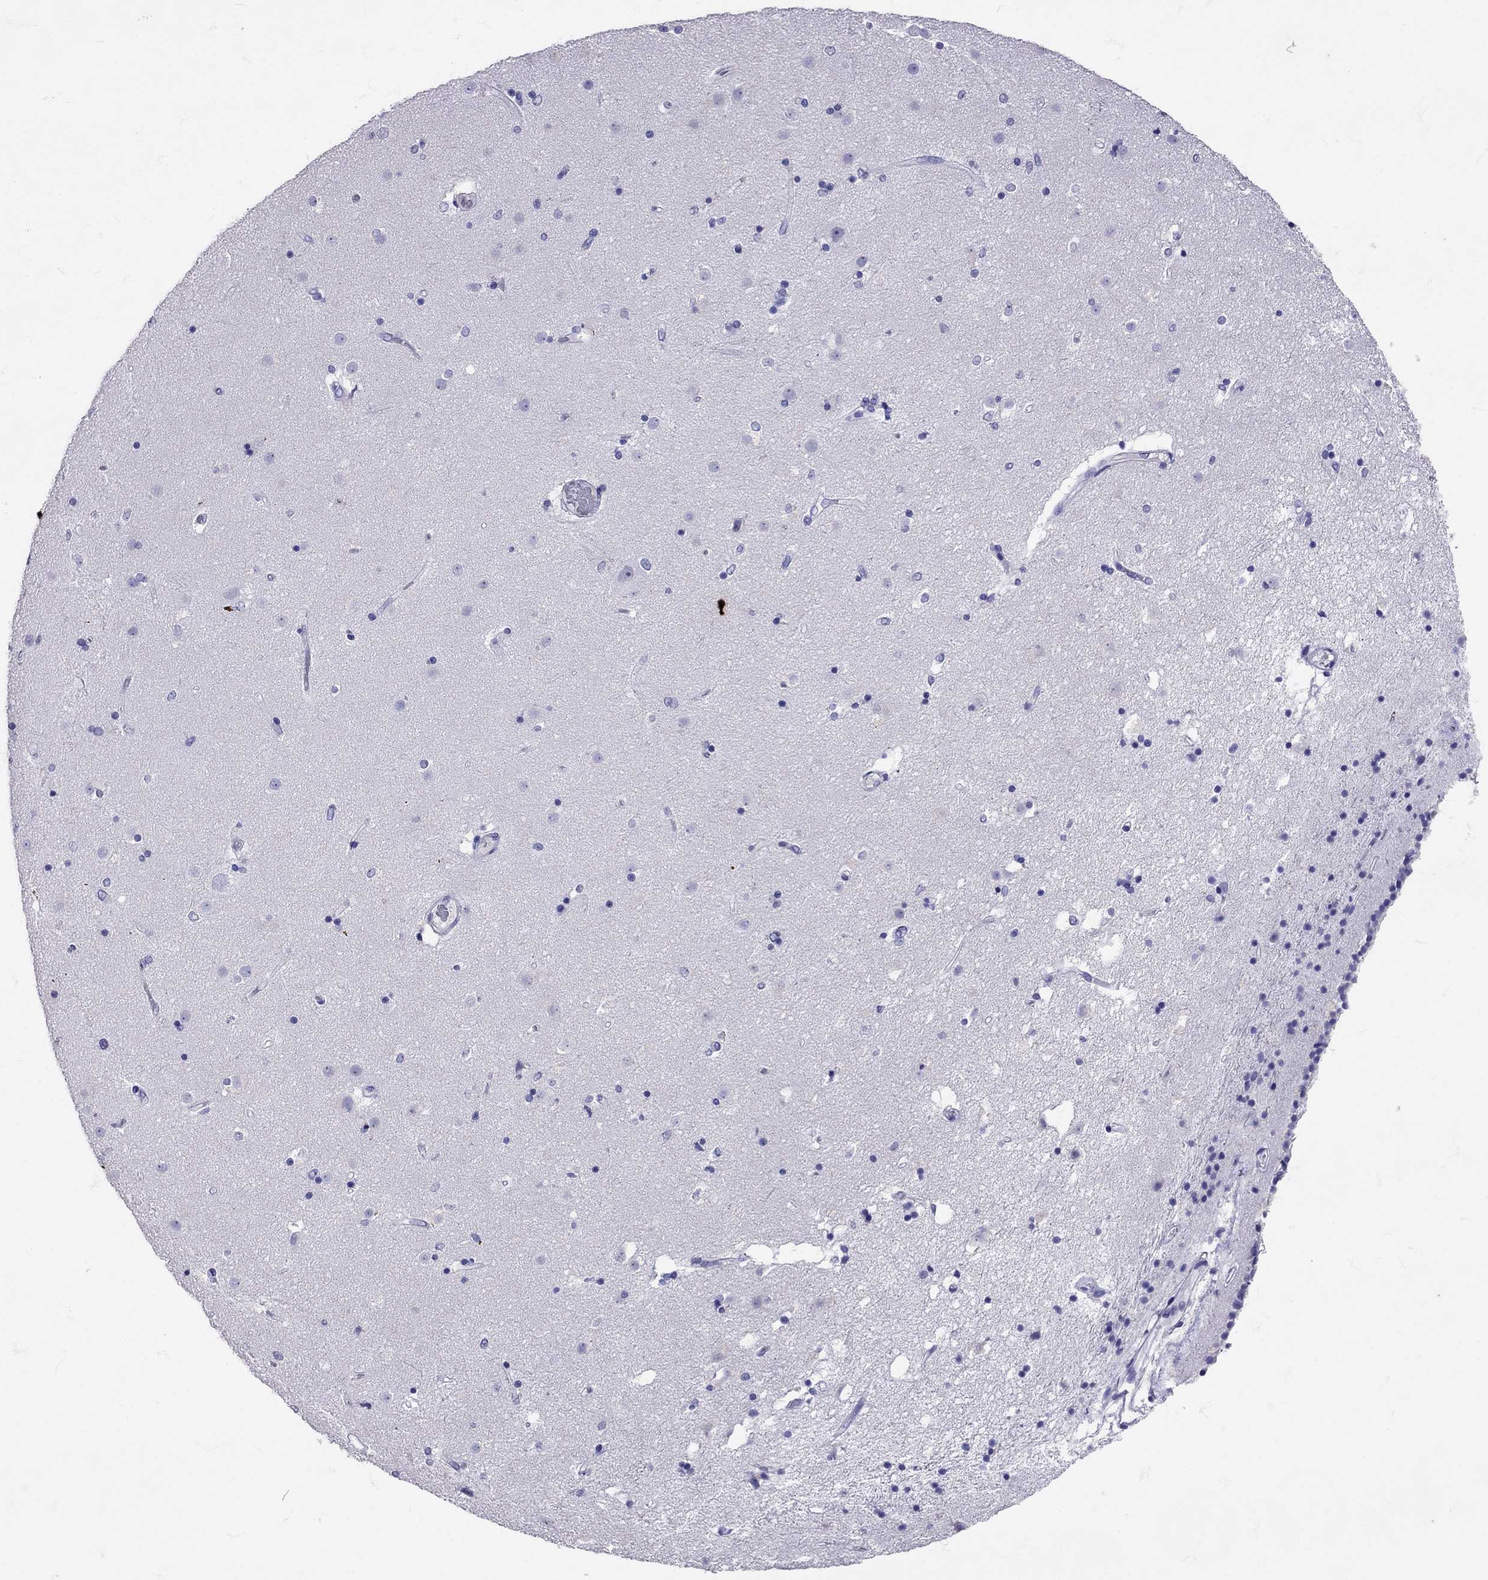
{"staining": {"intensity": "negative", "quantity": "none", "location": "none"}, "tissue": "caudate", "cell_type": "Glial cells", "image_type": "normal", "snomed": [{"axis": "morphology", "description": "Normal tissue, NOS"}, {"axis": "topography", "description": "Lateral ventricle wall"}], "caption": "High magnification brightfield microscopy of benign caudate stained with DAB (brown) and counterstained with hematoxylin (blue): glial cells show no significant positivity. (Immunohistochemistry, brightfield microscopy, high magnification).", "gene": "AVP", "patient": {"sex": "female", "age": 71}}